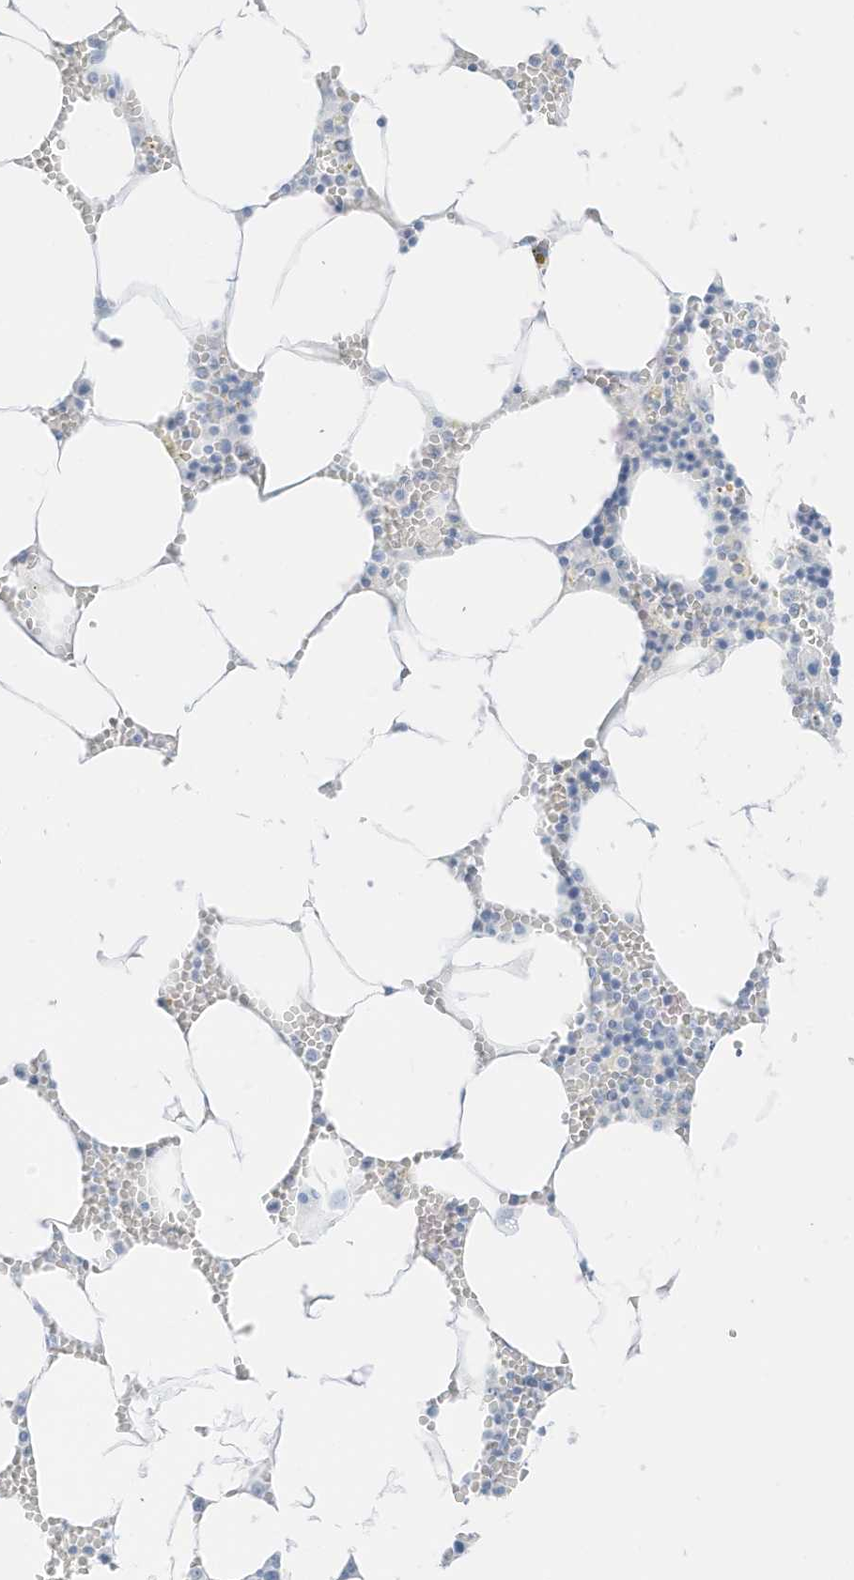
{"staining": {"intensity": "negative", "quantity": "none", "location": "none"}, "tissue": "bone marrow", "cell_type": "Hematopoietic cells", "image_type": "normal", "snomed": [{"axis": "morphology", "description": "Normal tissue, NOS"}, {"axis": "topography", "description": "Bone marrow"}], "caption": "Protein analysis of benign bone marrow reveals no significant staining in hematopoietic cells.", "gene": "SLC22A13", "patient": {"sex": "male", "age": 70}}